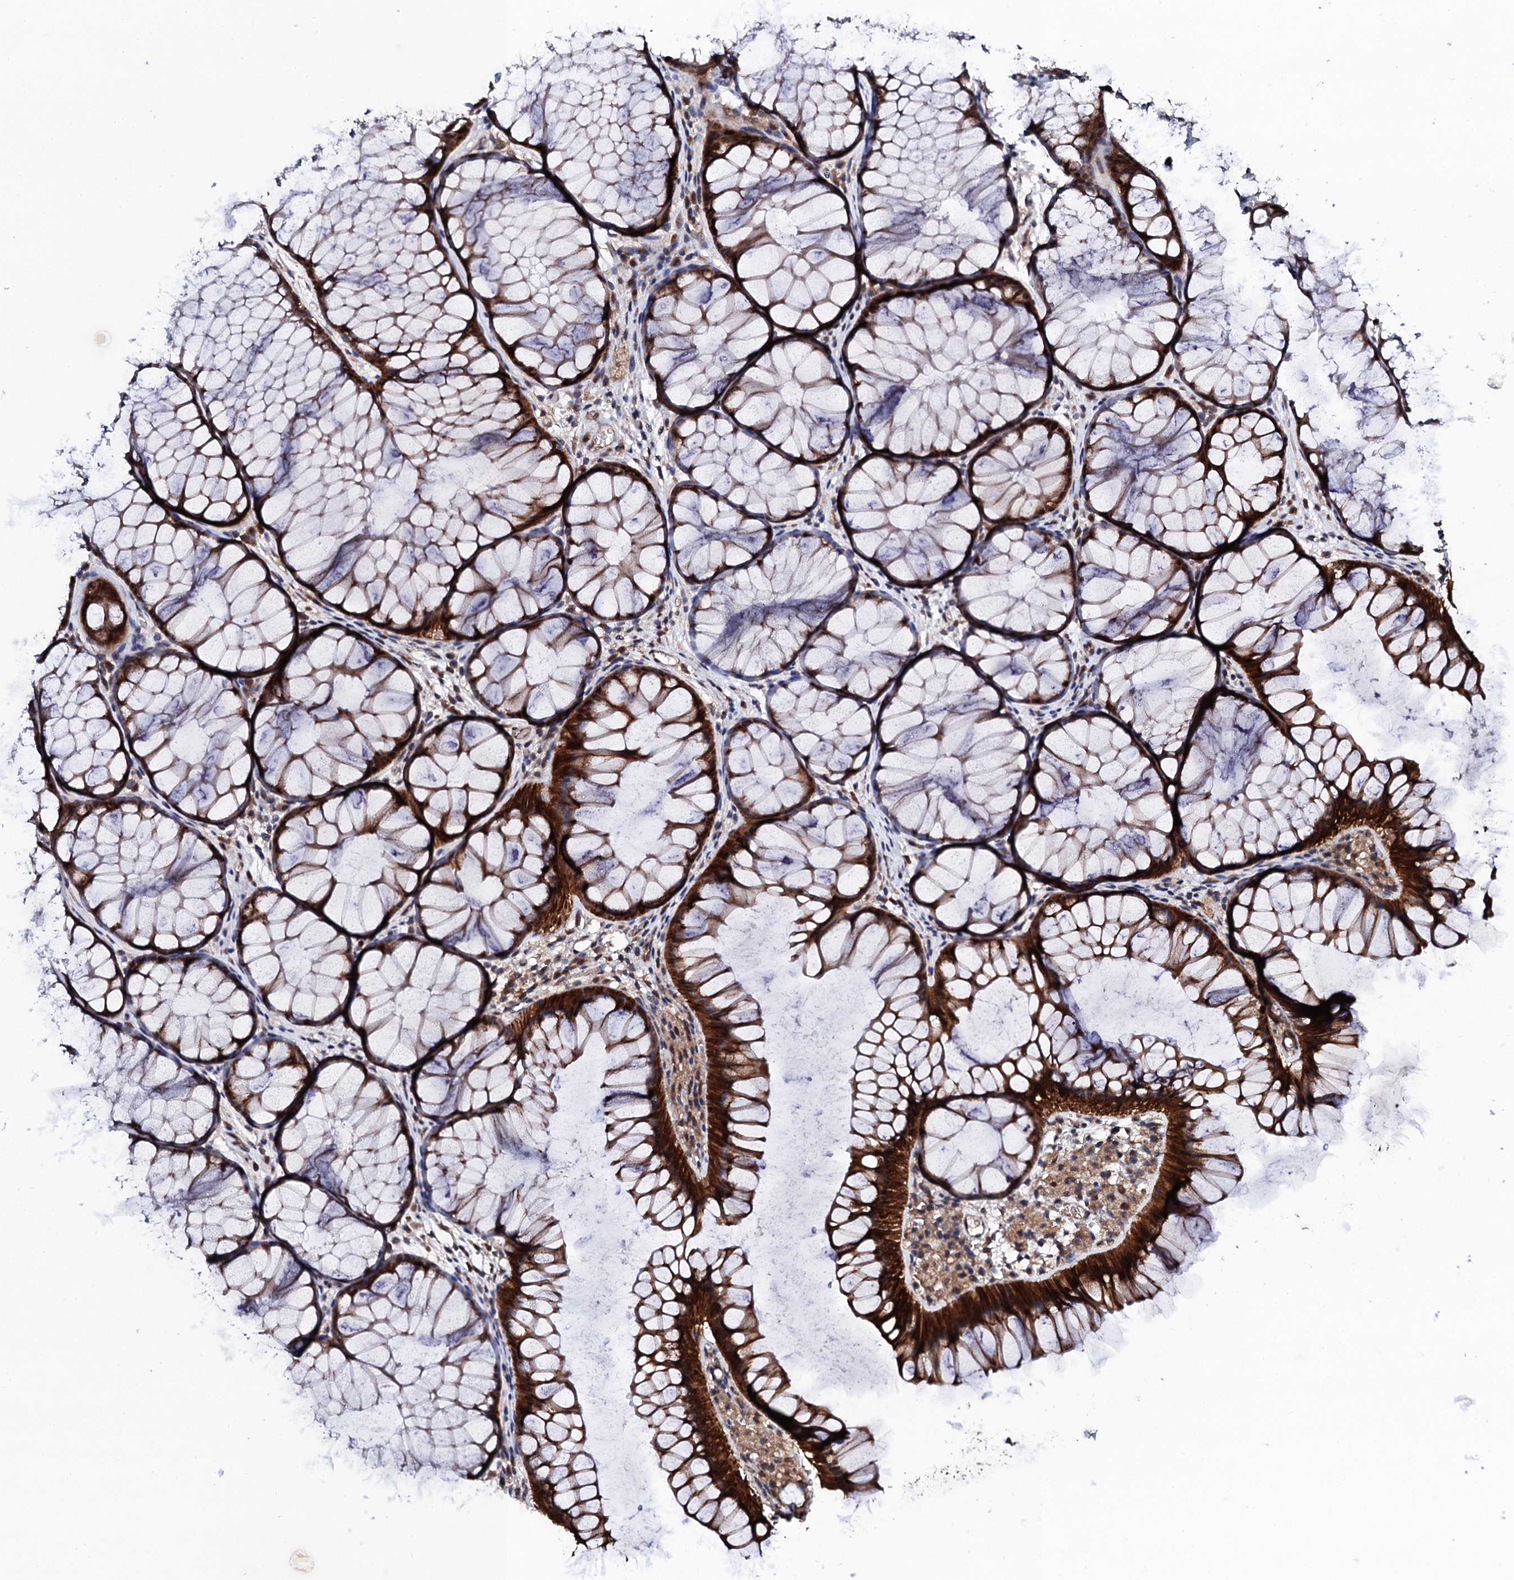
{"staining": {"intensity": "moderate", "quantity": "<25%", "location": "cytoplasmic/membranous"}, "tissue": "colon", "cell_type": "Endothelial cells", "image_type": "normal", "snomed": [{"axis": "morphology", "description": "Normal tissue, NOS"}, {"axis": "topography", "description": "Colon"}], "caption": "Protein positivity by immunohistochemistry exhibits moderate cytoplasmic/membranous positivity in about <25% of endothelial cells in unremarkable colon.", "gene": "IP6K1", "patient": {"sex": "female", "age": 82}}